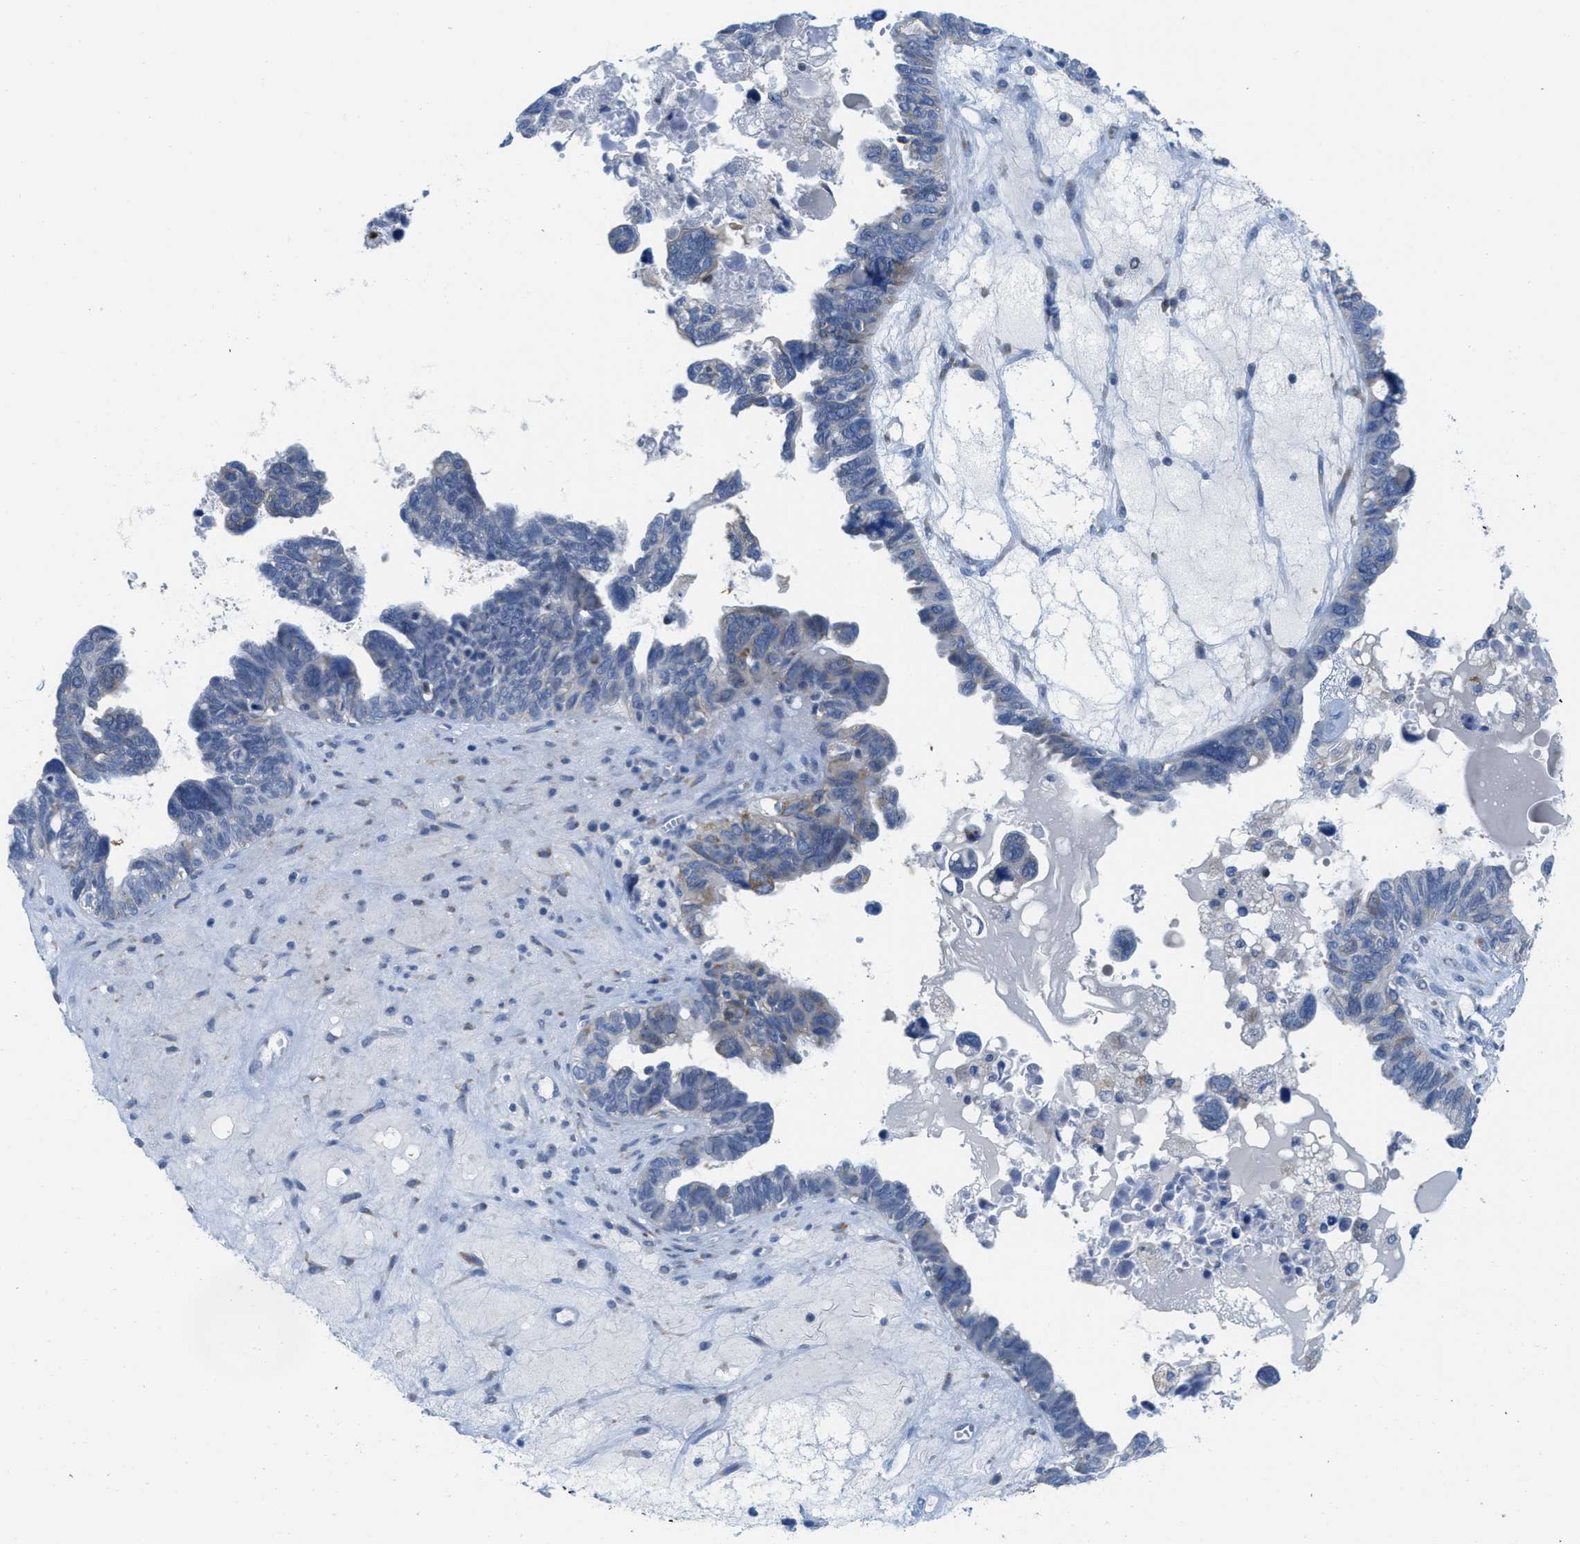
{"staining": {"intensity": "weak", "quantity": "<25%", "location": "cytoplasmic/membranous"}, "tissue": "ovarian cancer", "cell_type": "Tumor cells", "image_type": "cancer", "snomed": [{"axis": "morphology", "description": "Cystadenocarcinoma, serous, NOS"}, {"axis": "topography", "description": "Ovary"}], "caption": "This is an immunohistochemistry image of serous cystadenocarcinoma (ovarian). There is no positivity in tumor cells.", "gene": "PTDSS1", "patient": {"sex": "female", "age": 79}}